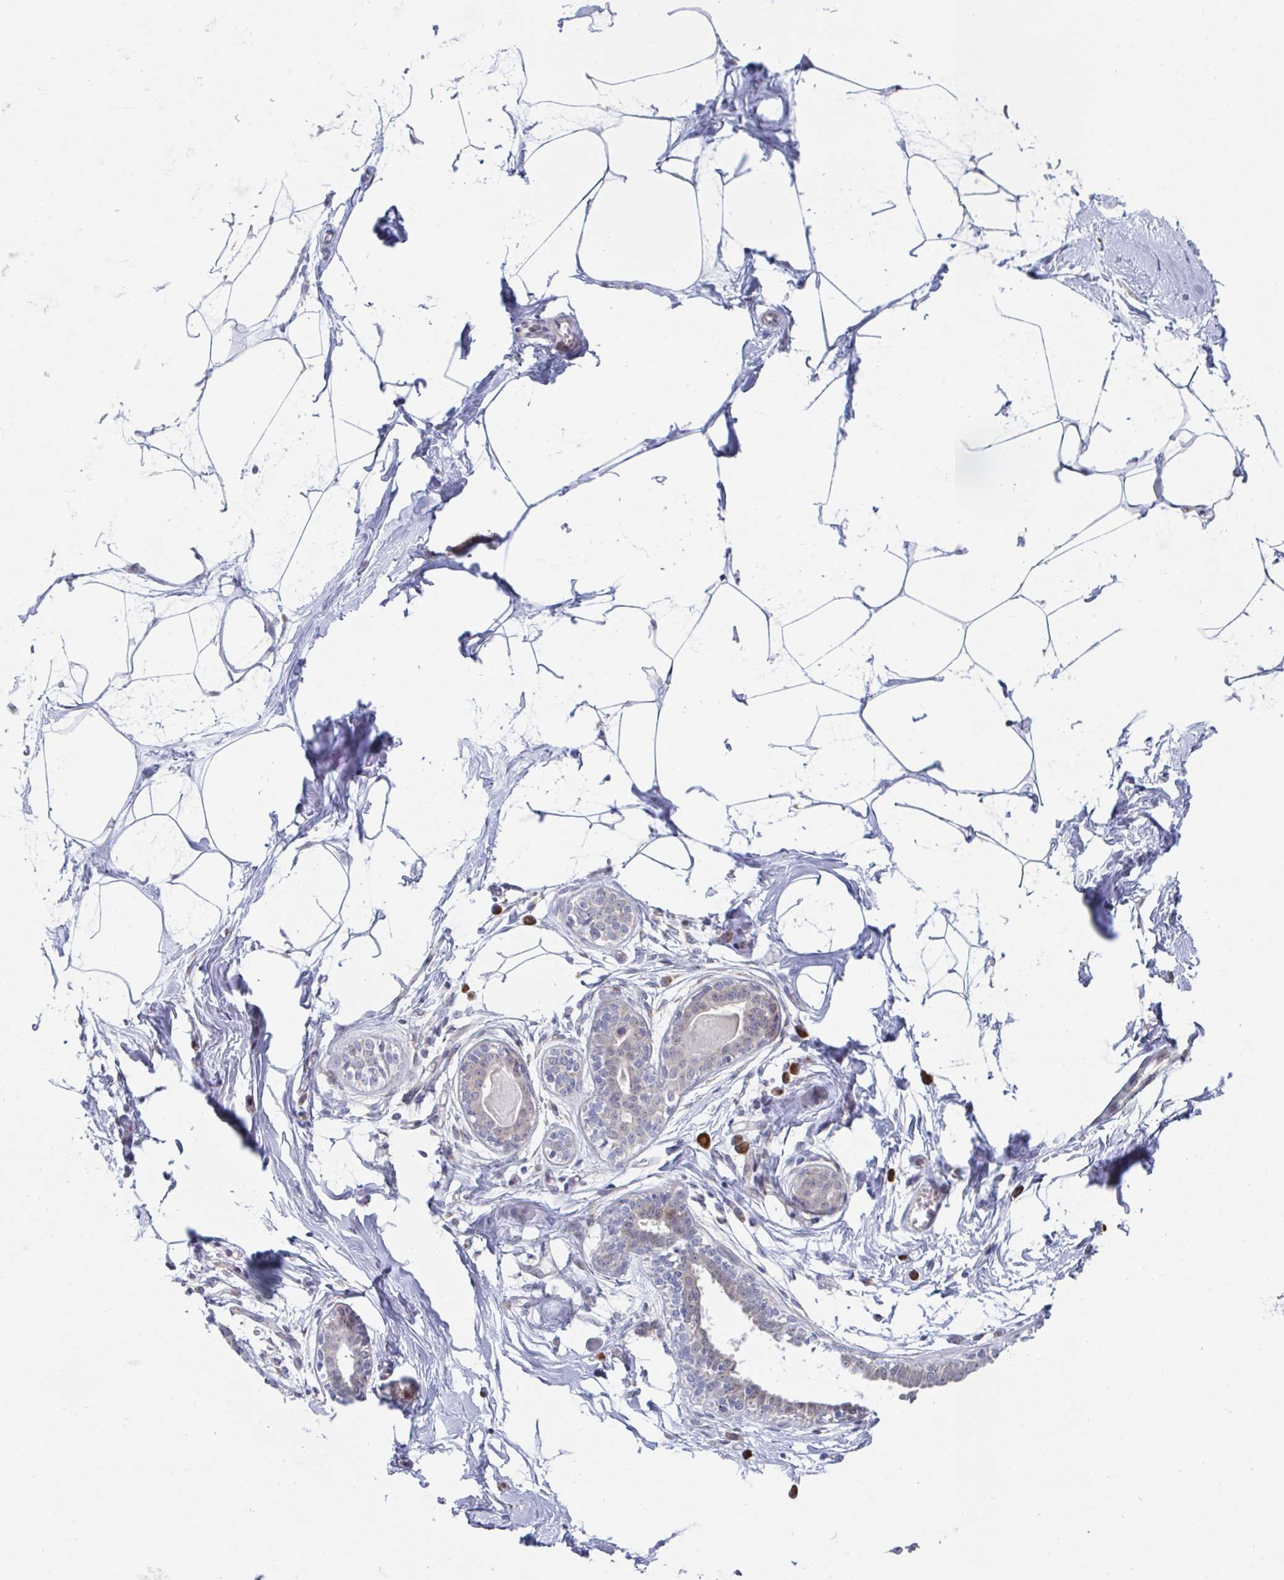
{"staining": {"intensity": "negative", "quantity": "none", "location": "none"}, "tissue": "breast", "cell_type": "Adipocytes", "image_type": "normal", "snomed": [{"axis": "morphology", "description": "Normal tissue, NOS"}, {"axis": "topography", "description": "Breast"}], "caption": "DAB immunohistochemical staining of normal human breast displays no significant positivity in adipocytes.", "gene": "TRAPPC10", "patient": {"sex": "female", "age": 45}}